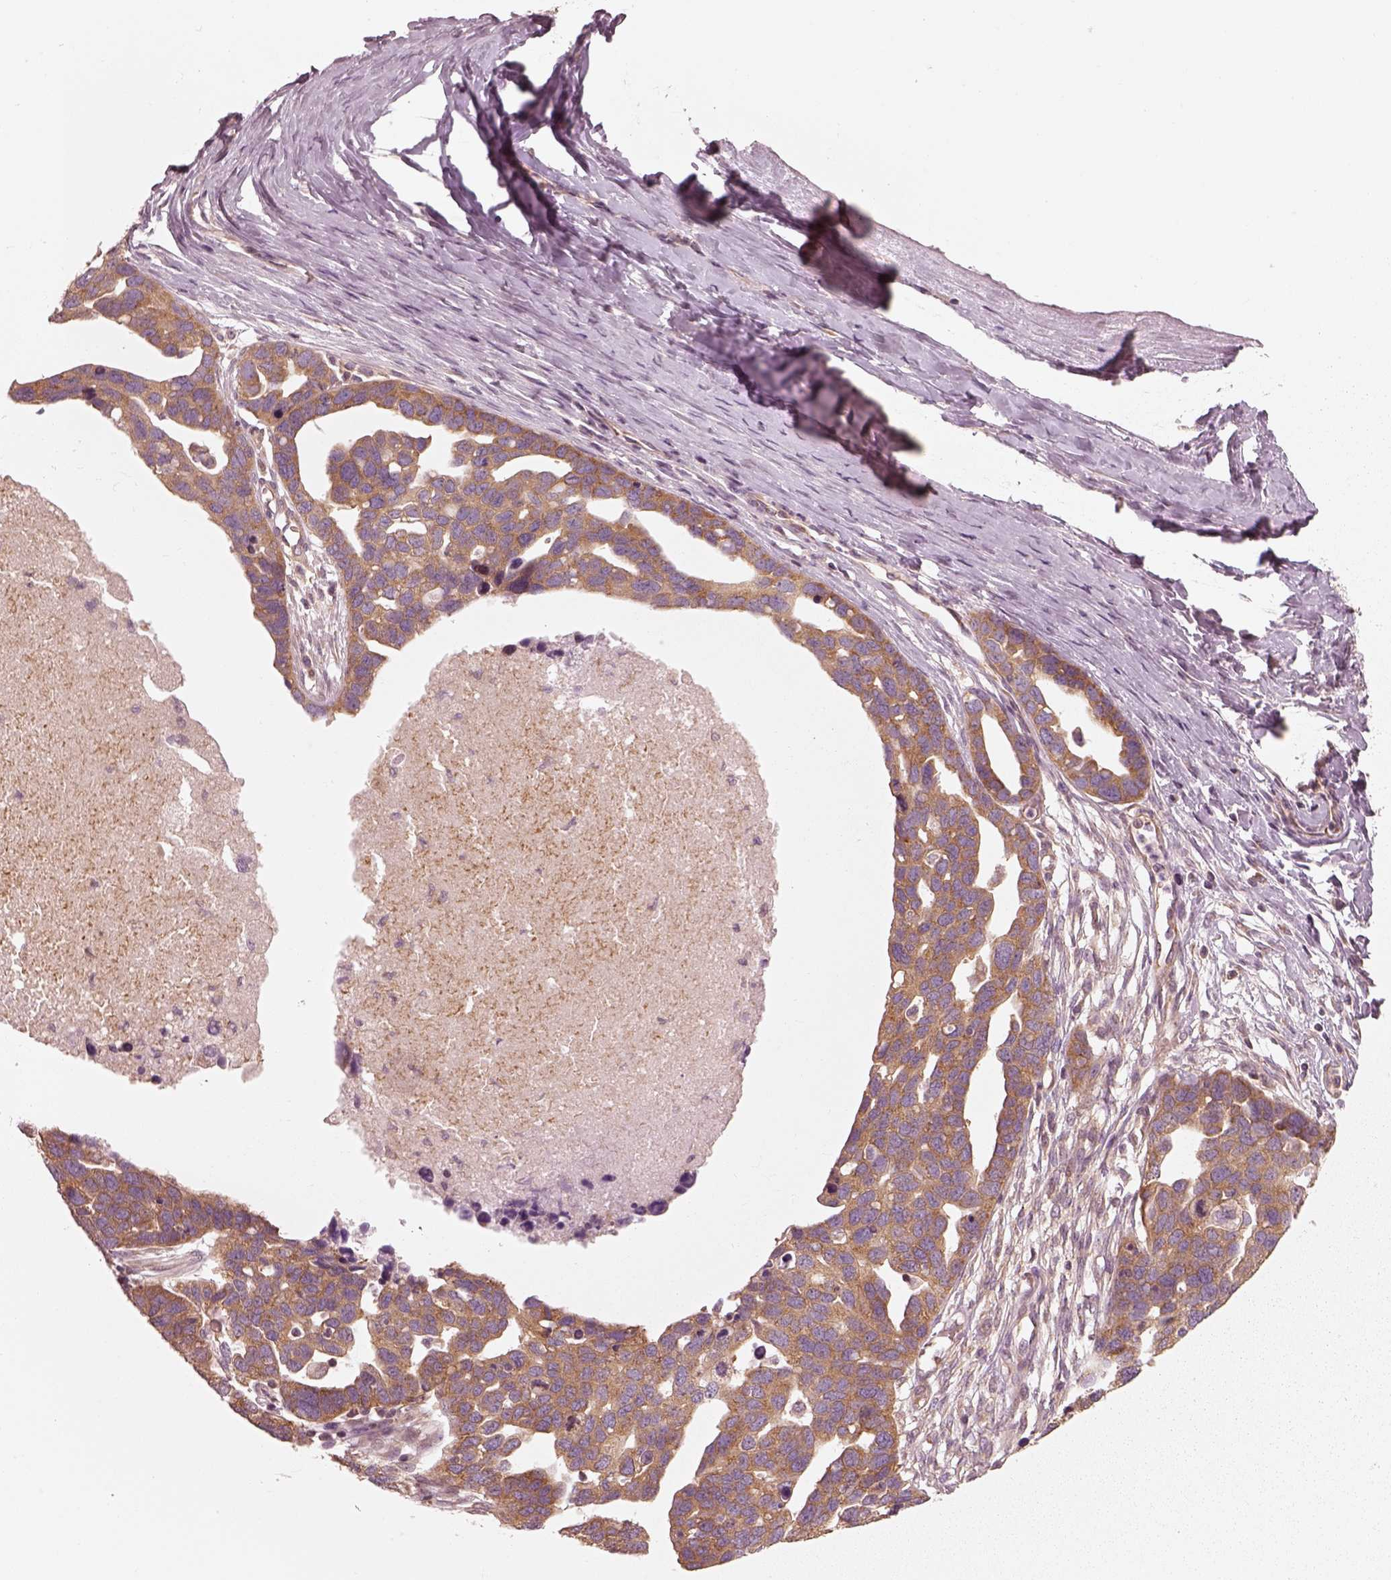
{"staining": {"intensity": "moderate", "quantity": ">75%", "location": "cytoplasmic/membranous"}, "tissue": "ovarian cancer", "cell_type": "Tumor cells", "image_type": "cancer", "snomed": [{"axis": "morphology", "description": "Cystadenocarcinoma, serous, NOS"}, {"axis": "topography", "description": "Ovary"}], "caption": "This micrograph reveals IHC staining of serous cystadenocarcinoma (ovarian), with medium moderate cytoplasmic/membranous staining in about >75% of tumor cells.", "gene": "CNOT2", "patient": {"sex": "female", "age": 54}}